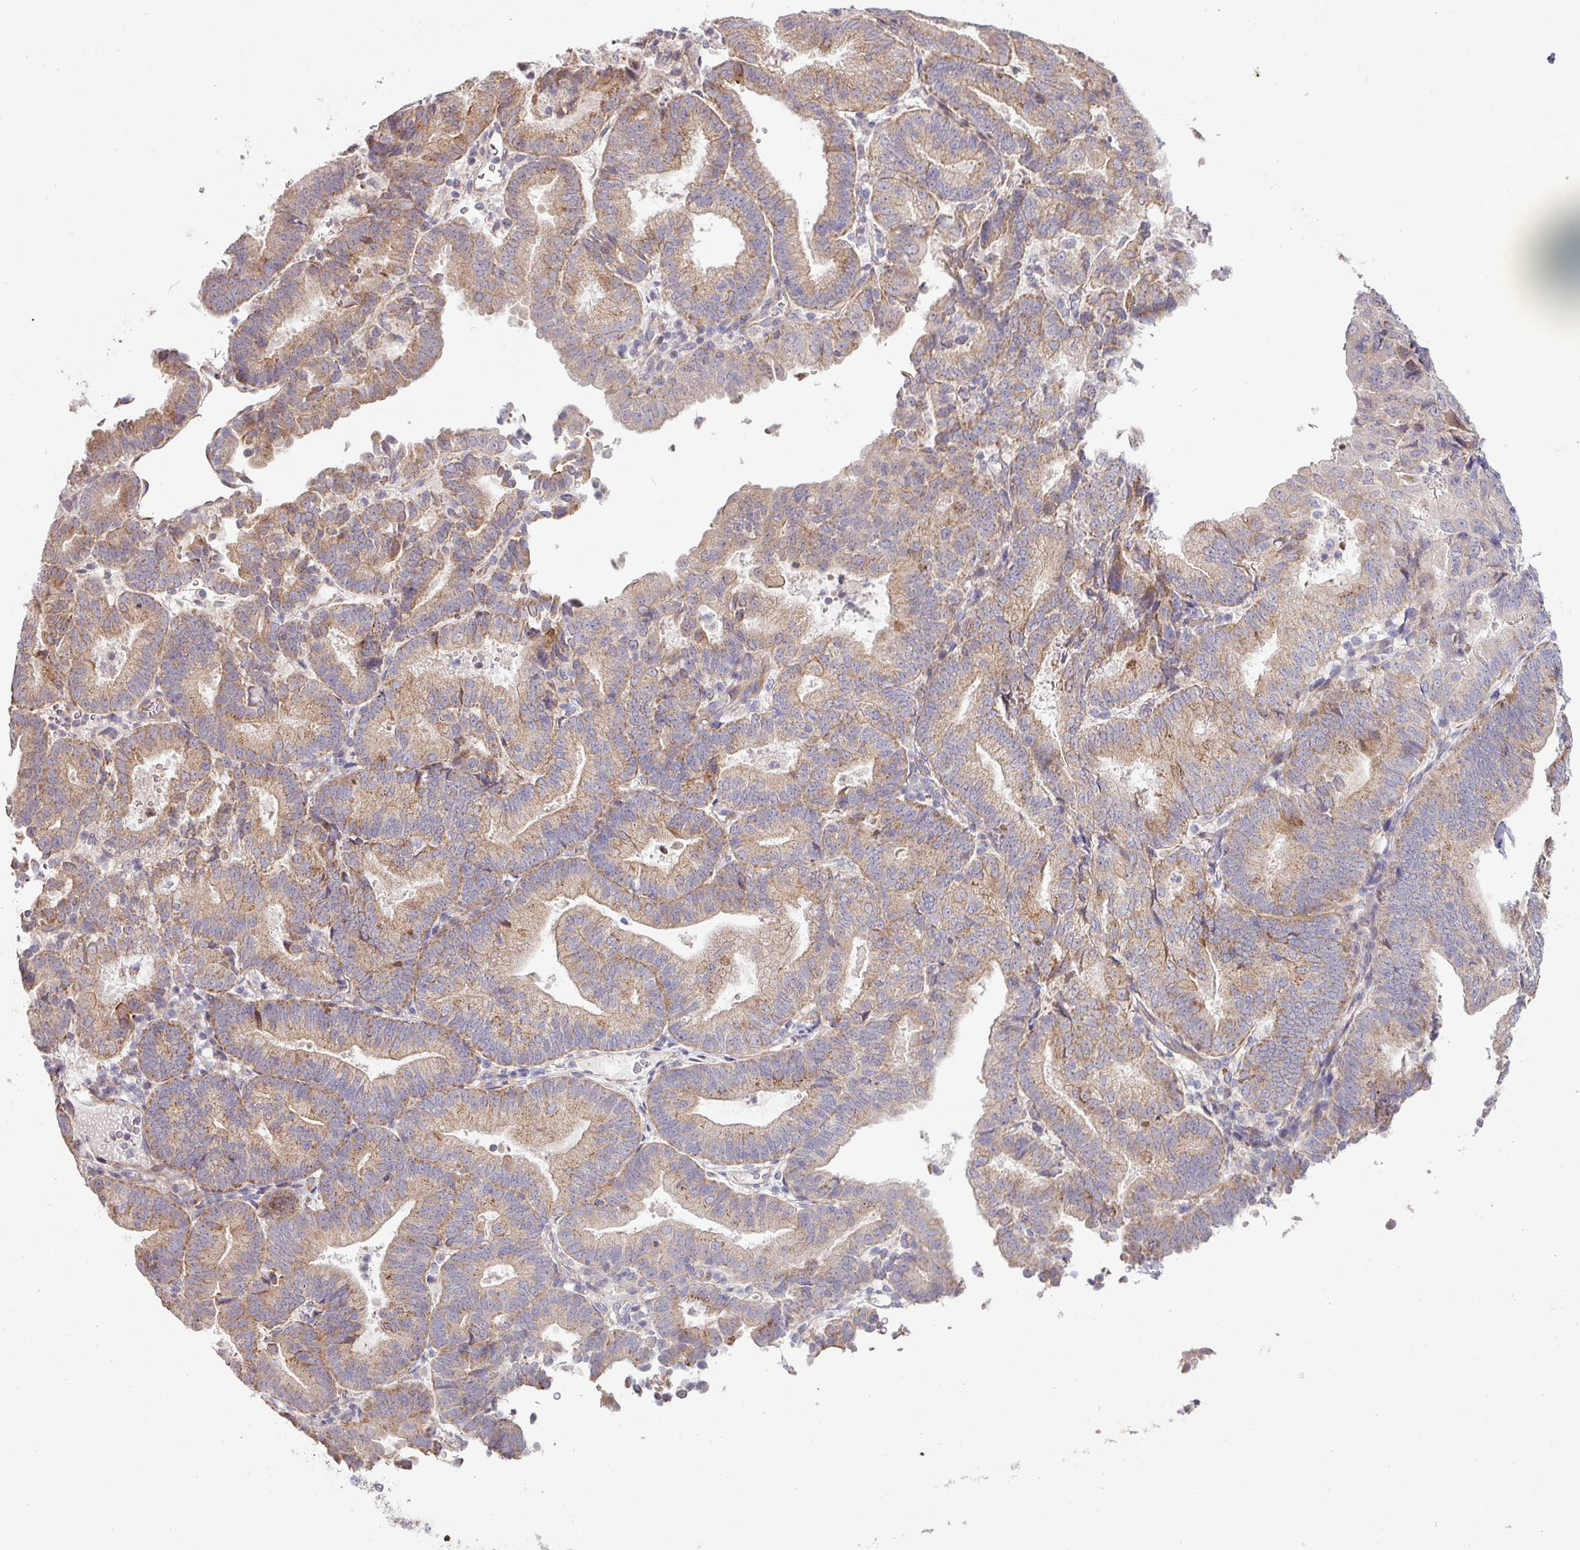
{"staining": {"intensity": "moderate", "quantity": ">75%", "location": "cytoplasmic/membranous"}, "tissue": "endometrial cancer", "cell_type": "Tumor cells", "image_type": "cancer", "snomed": [{"axis": "morphology", "description": "Adenocarcinoma, NOS"}, {"axis": "topography", "description": "Endometrium"}], "caption": "A brown stain labels moderate cytoplasmic/membranous expression of a protein in adenocarcinoma (endometrial) tumor cells.", "gene": "TIMMDC1", "patient": {"sex": "female", "age": 70}}